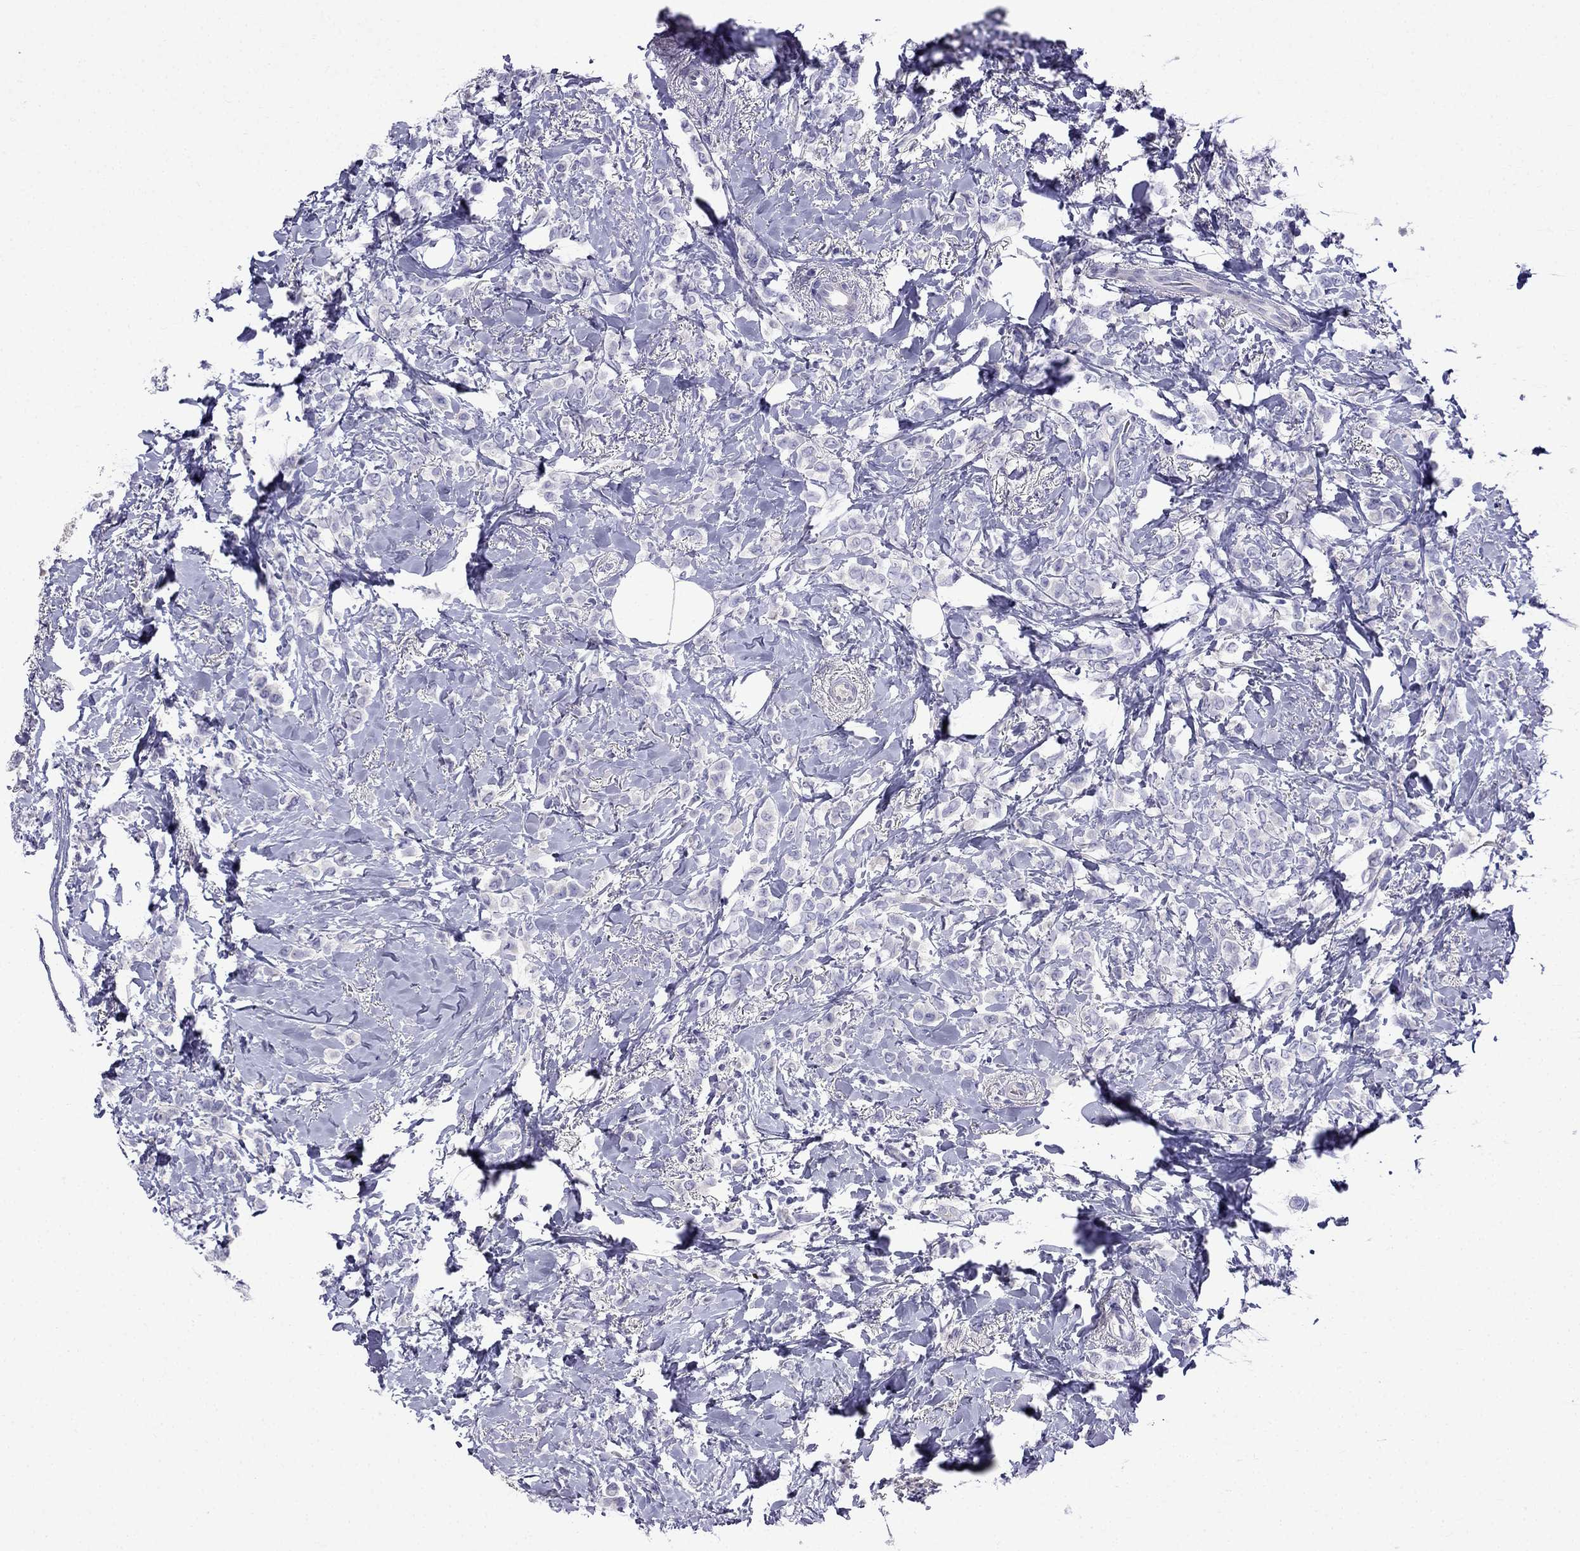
{"staining": {"intensity": "negative", "quantity": "none", "location": "none"}, "tissue": "breast cancer", "cell_type": "Tumor cells", "image_type": "cancer", "snomed": [{"axis": "morphology", "description": "Lobular carcinoma"}, {"axis": "topography", "description": "Breast"}], "caption": "DAB (3,3'-diaminobenzidine) immunohistochemical staining of human breast lobular carcinoma displays no significant positivity in tumor cells.", "gene": "PATE1", "patient": {"sex": "female", "age": 66}}